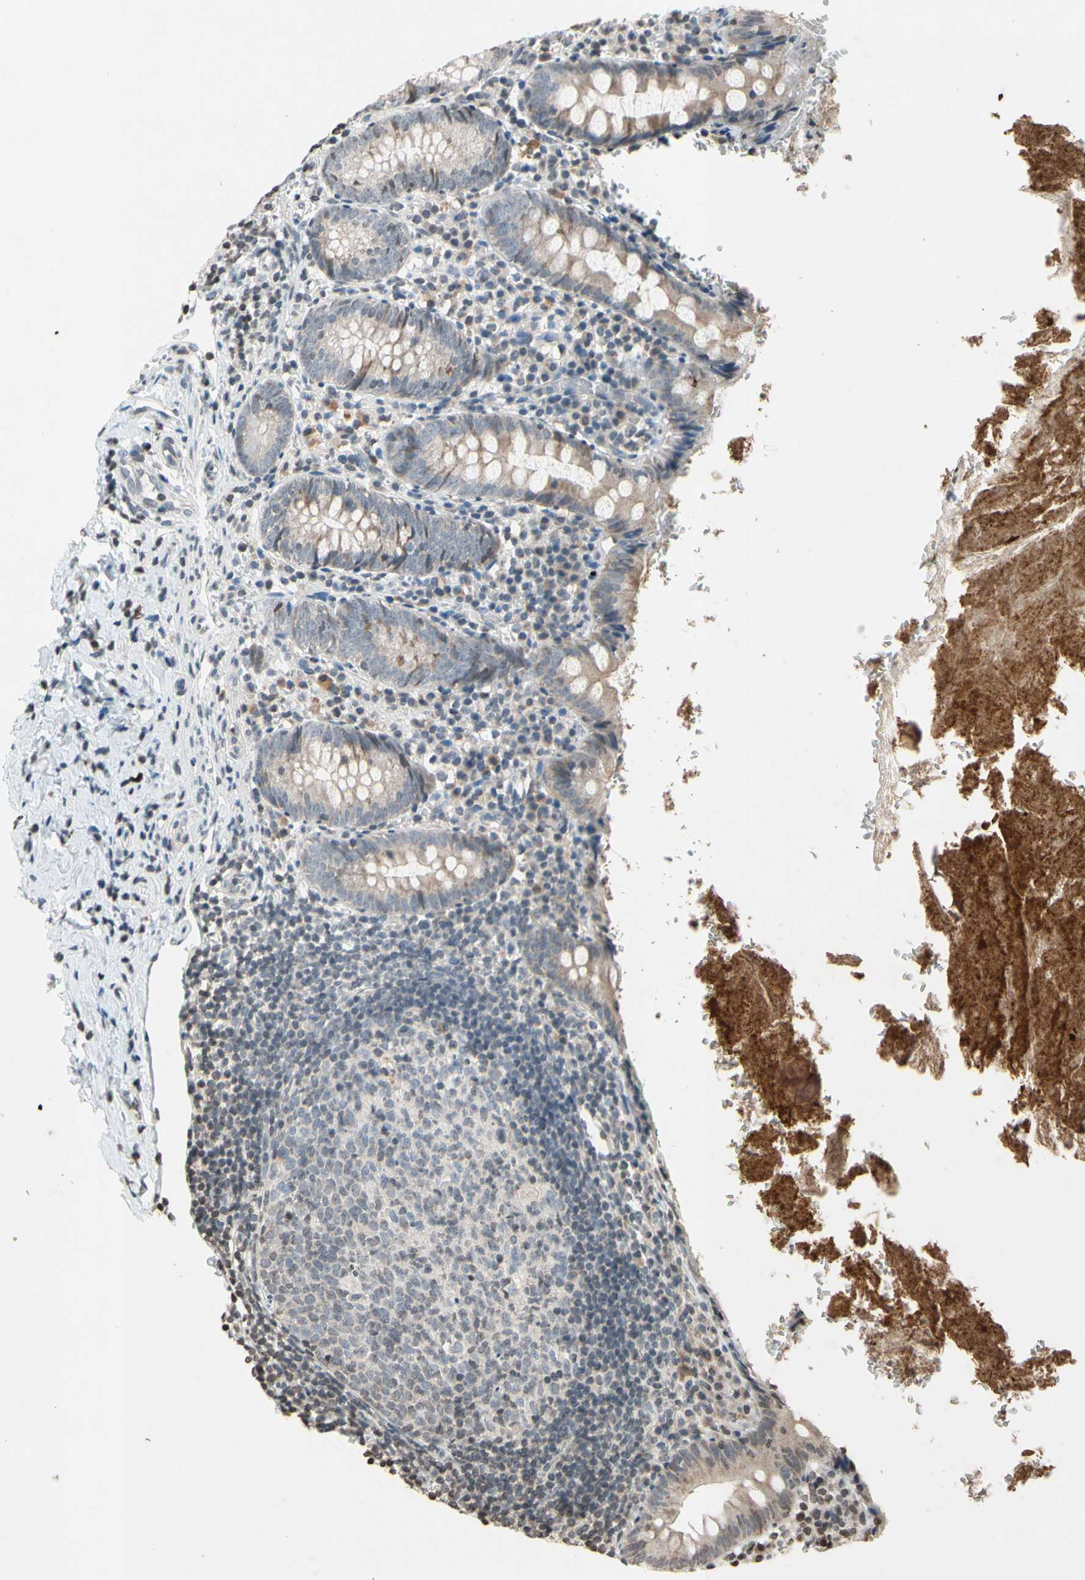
{"staining": {"intensity": "weak", "quantity": ">75%", "location": "cytoplasmic/membranous"}, "tissue": "appendix", "cell_type": "Glandular cells", "image_type": "normal", "snomed": [{"axis": "morphology", "description": "Normal tissue, NOS"}, {"axis": "topography", "description": "Appendix"}], "caption": "The photomicrograph shows staining of benign appendix, revealing weak cytoplasmic/membranous protein positivity (brown color) within glandular cells.", "gene": "CLDN11", "patient": {"sex": "female", "age": 10}}